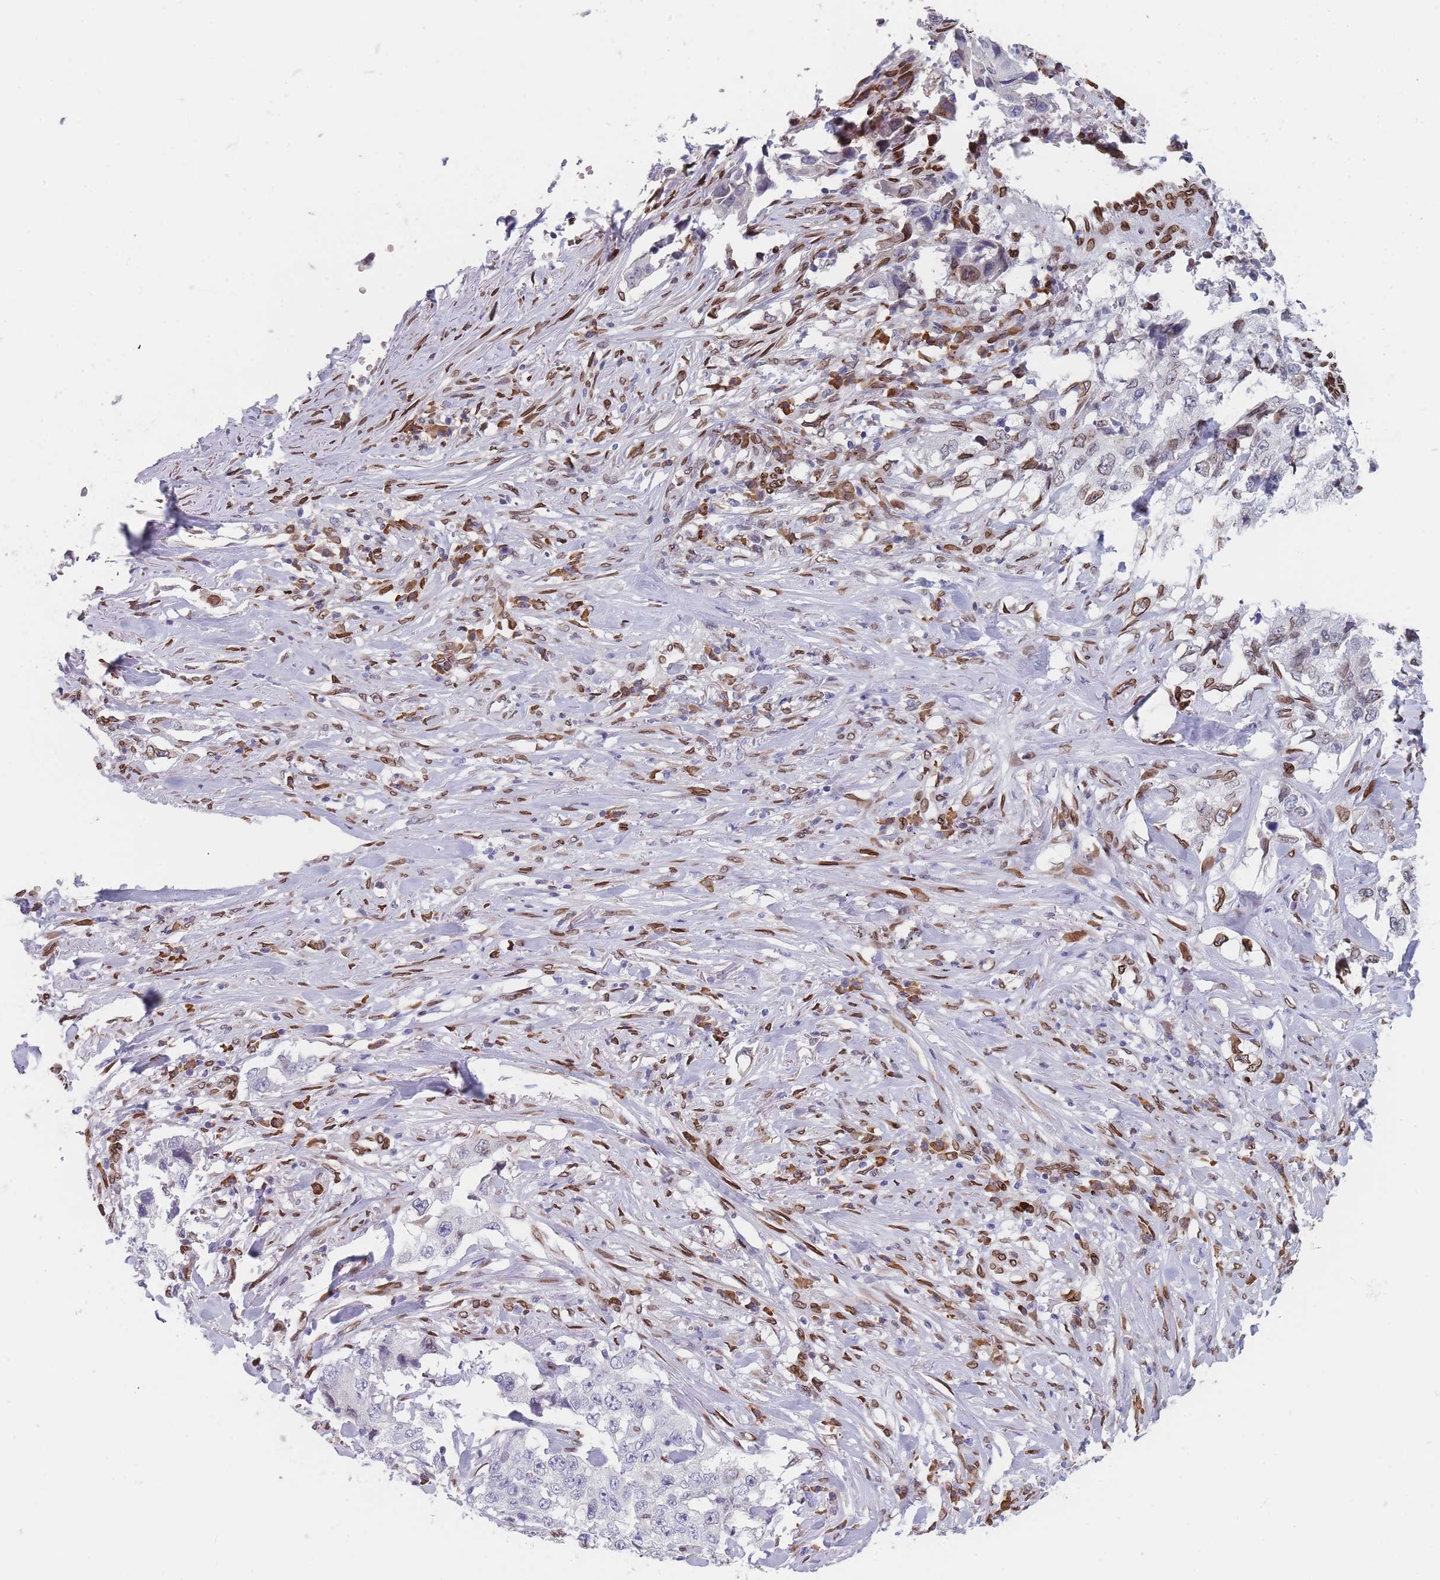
{"staining": {"intensity": "negative", "quantity": "none", "location": "none"}, "tissue": "lung cancer", "cell_type": "Tumor cells", "image_type": "cancer", "snomed": [{"axis": "morphology", "description": "Adenocarcinoma, NOS"}, {"axis": "topography", "description": "Lung"}], "caption": "The image demonstrates no staining of tumor cells in lung adenocarcinoma.", "gene": "ZBTB1", "patient": {"sex": "female", "age": 51}}